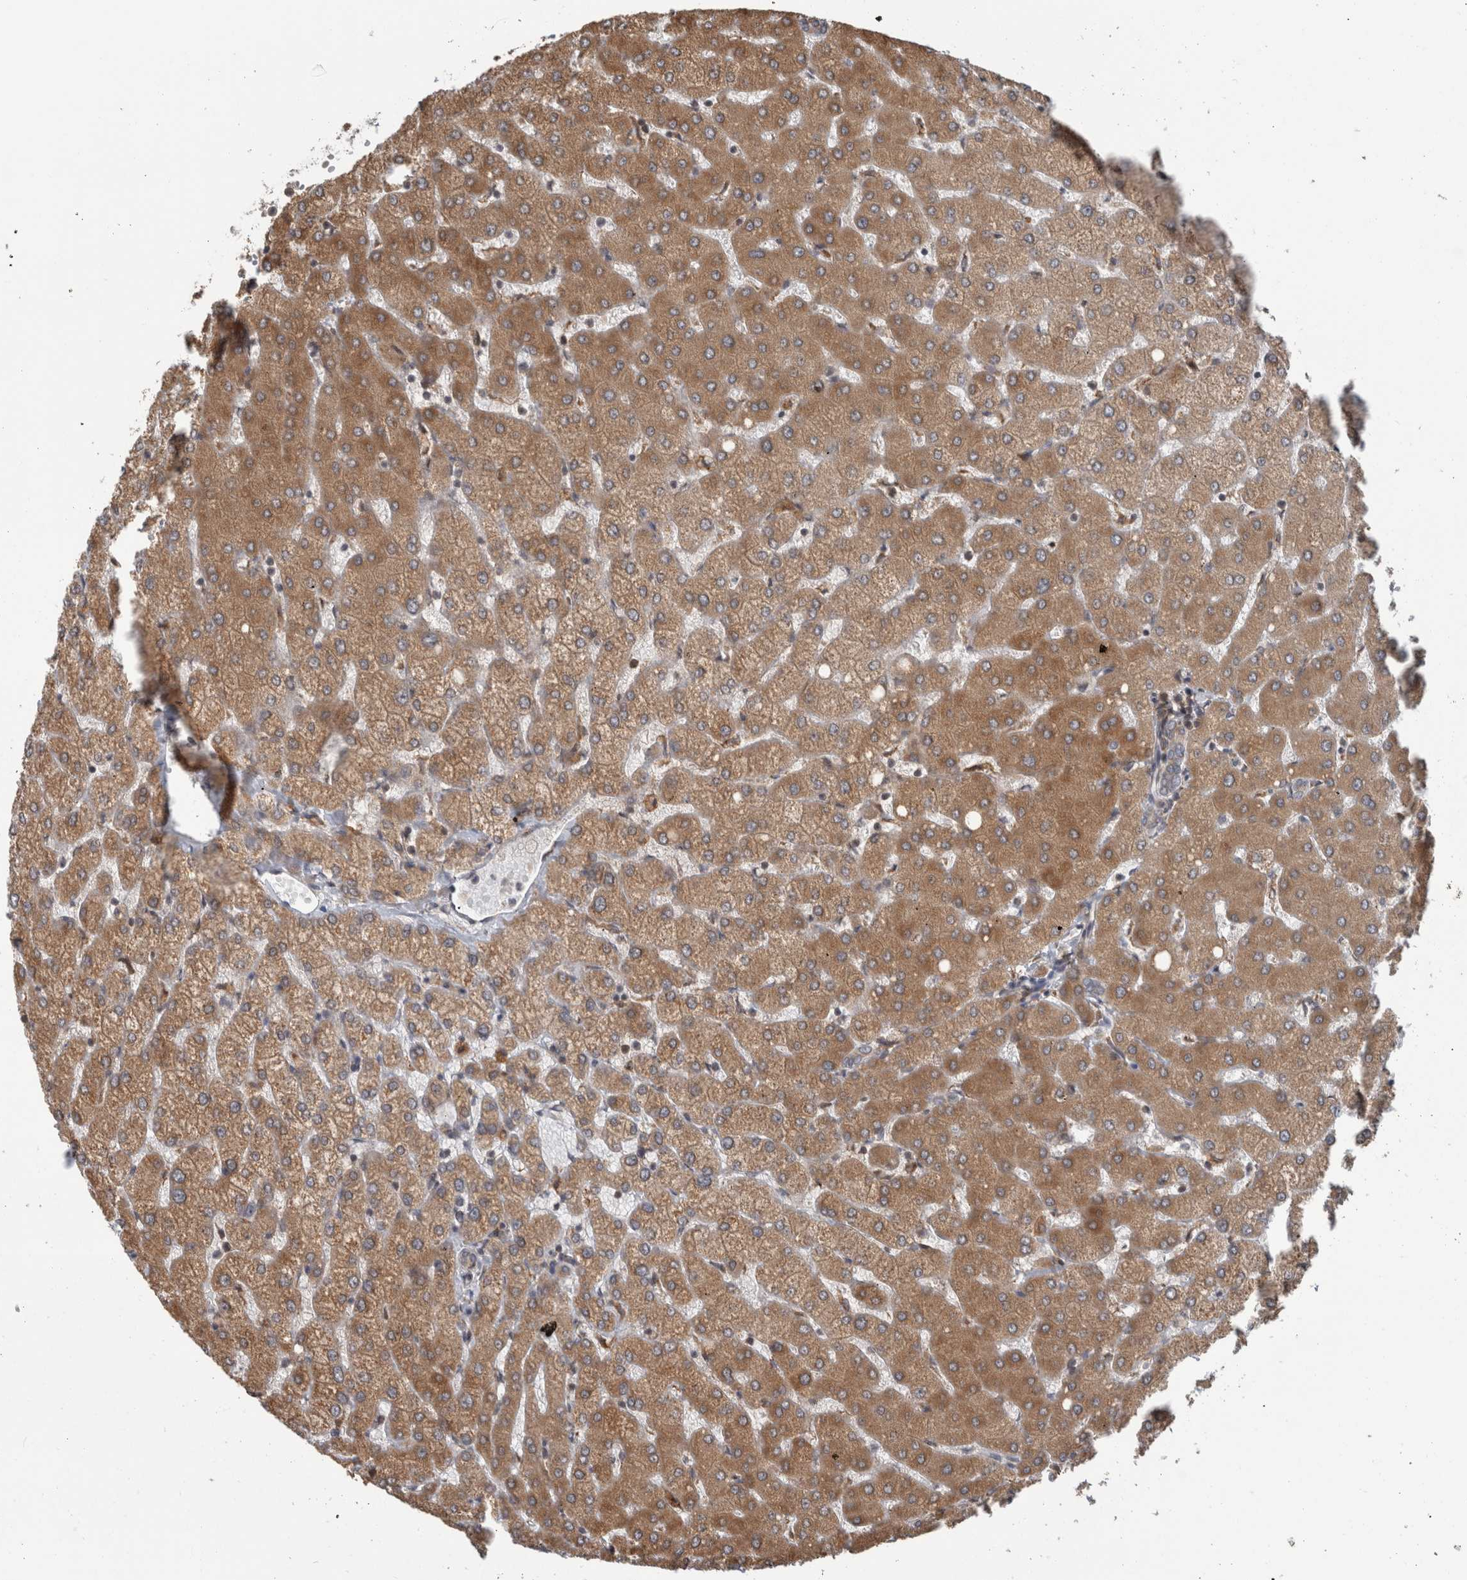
{"staining": {"intensity": "weak", "quantity": ">75%", "location": "cytoplasmic/membranous"}, "tissue": "liver", "cell_type": "Cholangiocytes", "image_type": "normal", "snomed": [{"axis": "morphology", "description": "Normal tissue, NOS"}, {"axis": "topography", "description": "Liver"}], "caption": "Immunohistochemistry (IHC) (DAB) staining of normal liver reveals weak cytoplasmic/membranous protein expression in about >75% of cholangiocytes.", "gene": "MS4A7", "patient": {"sex": "female", "age": 54}}